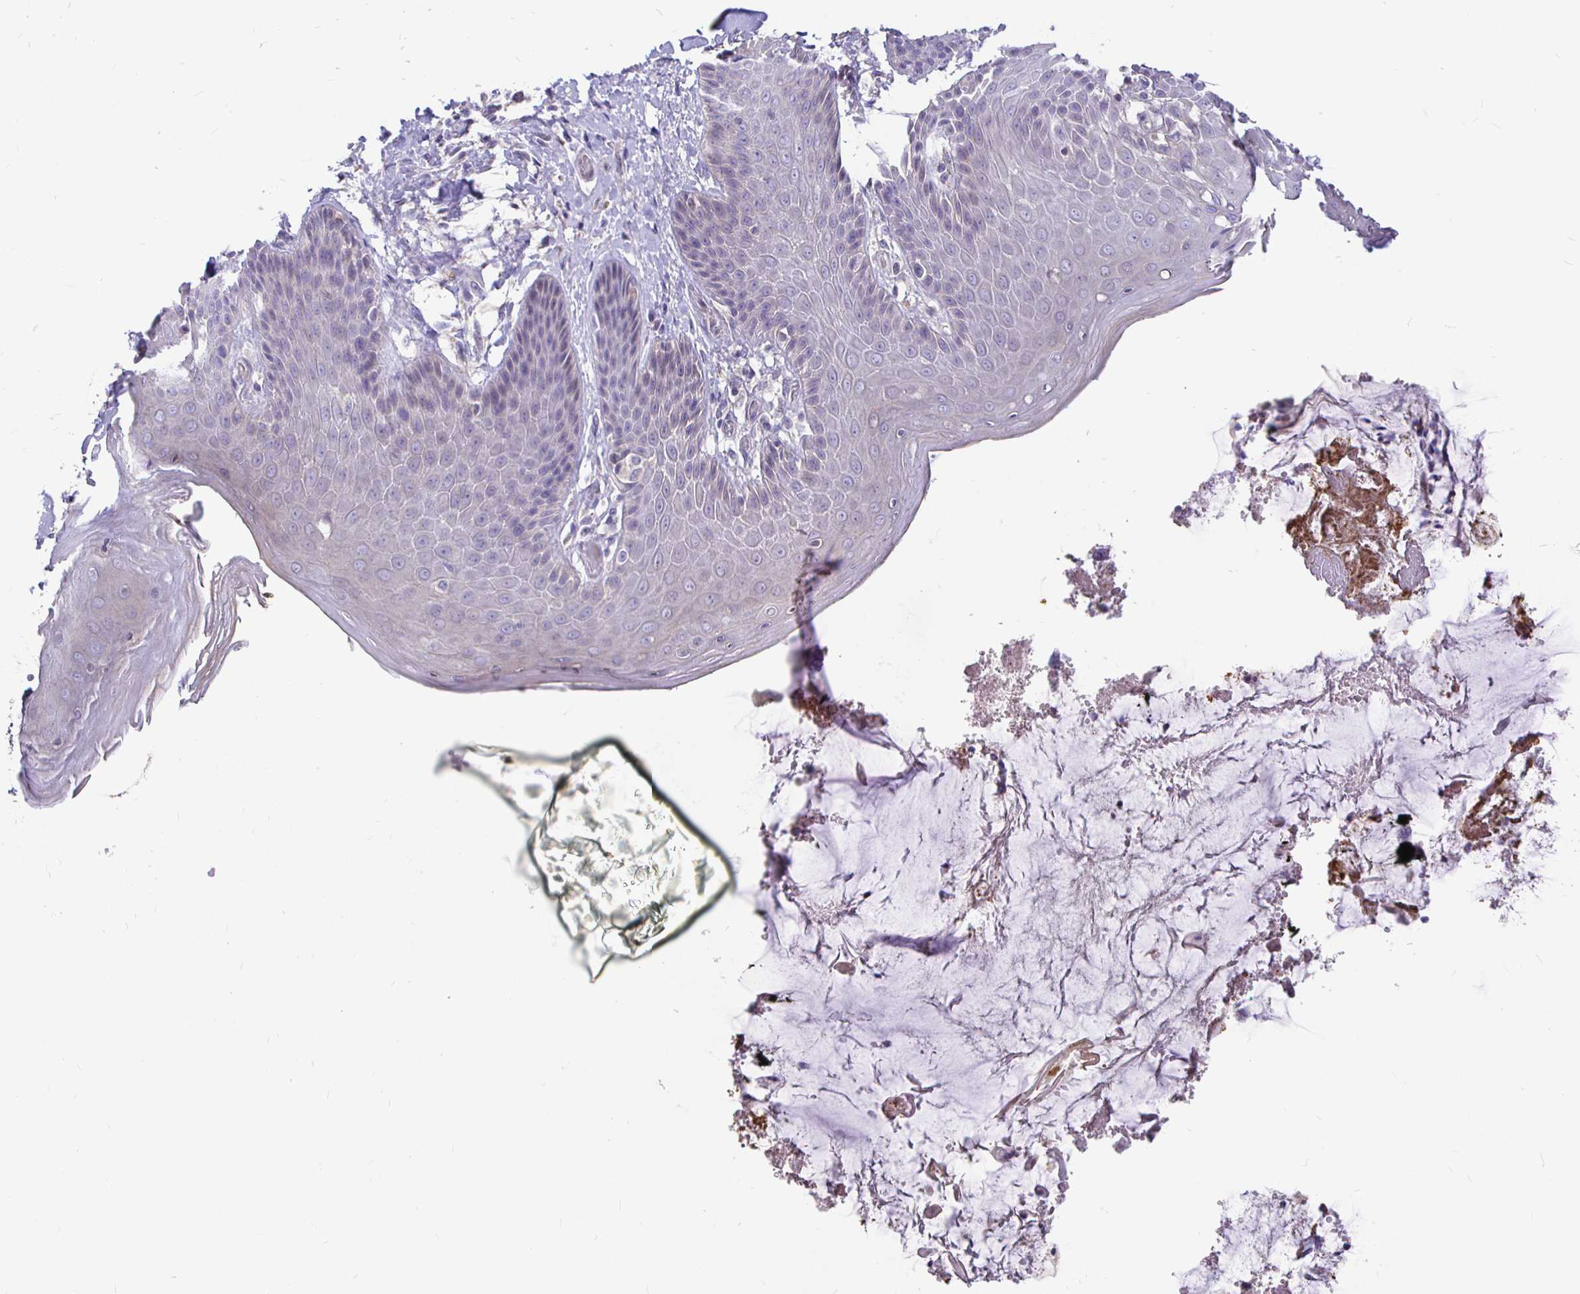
{"staining": {"intensity": "negative", "quantity": "none", "location": "none"}, "tissue": "skin", "cell_type": "Epidermal cells", "image_type": "normal", "snomed": [{"axis": "morphology", "description": "Normal tissue, NOS"}, {"axis": "topography", "description": "Anal"}, {"axis": "topography", "description": "Peripheral nerve tissue"}], "caption": "Image shows no significant protein positivity in epidermal cells of unremarkable skin. (Brightfield microscopy of DAB (3,3'-diaminobenzidine) immunohistochemistry at high magnification).", "gene": "NECAB1", "patient": {"sex": "male", "age": 51}}